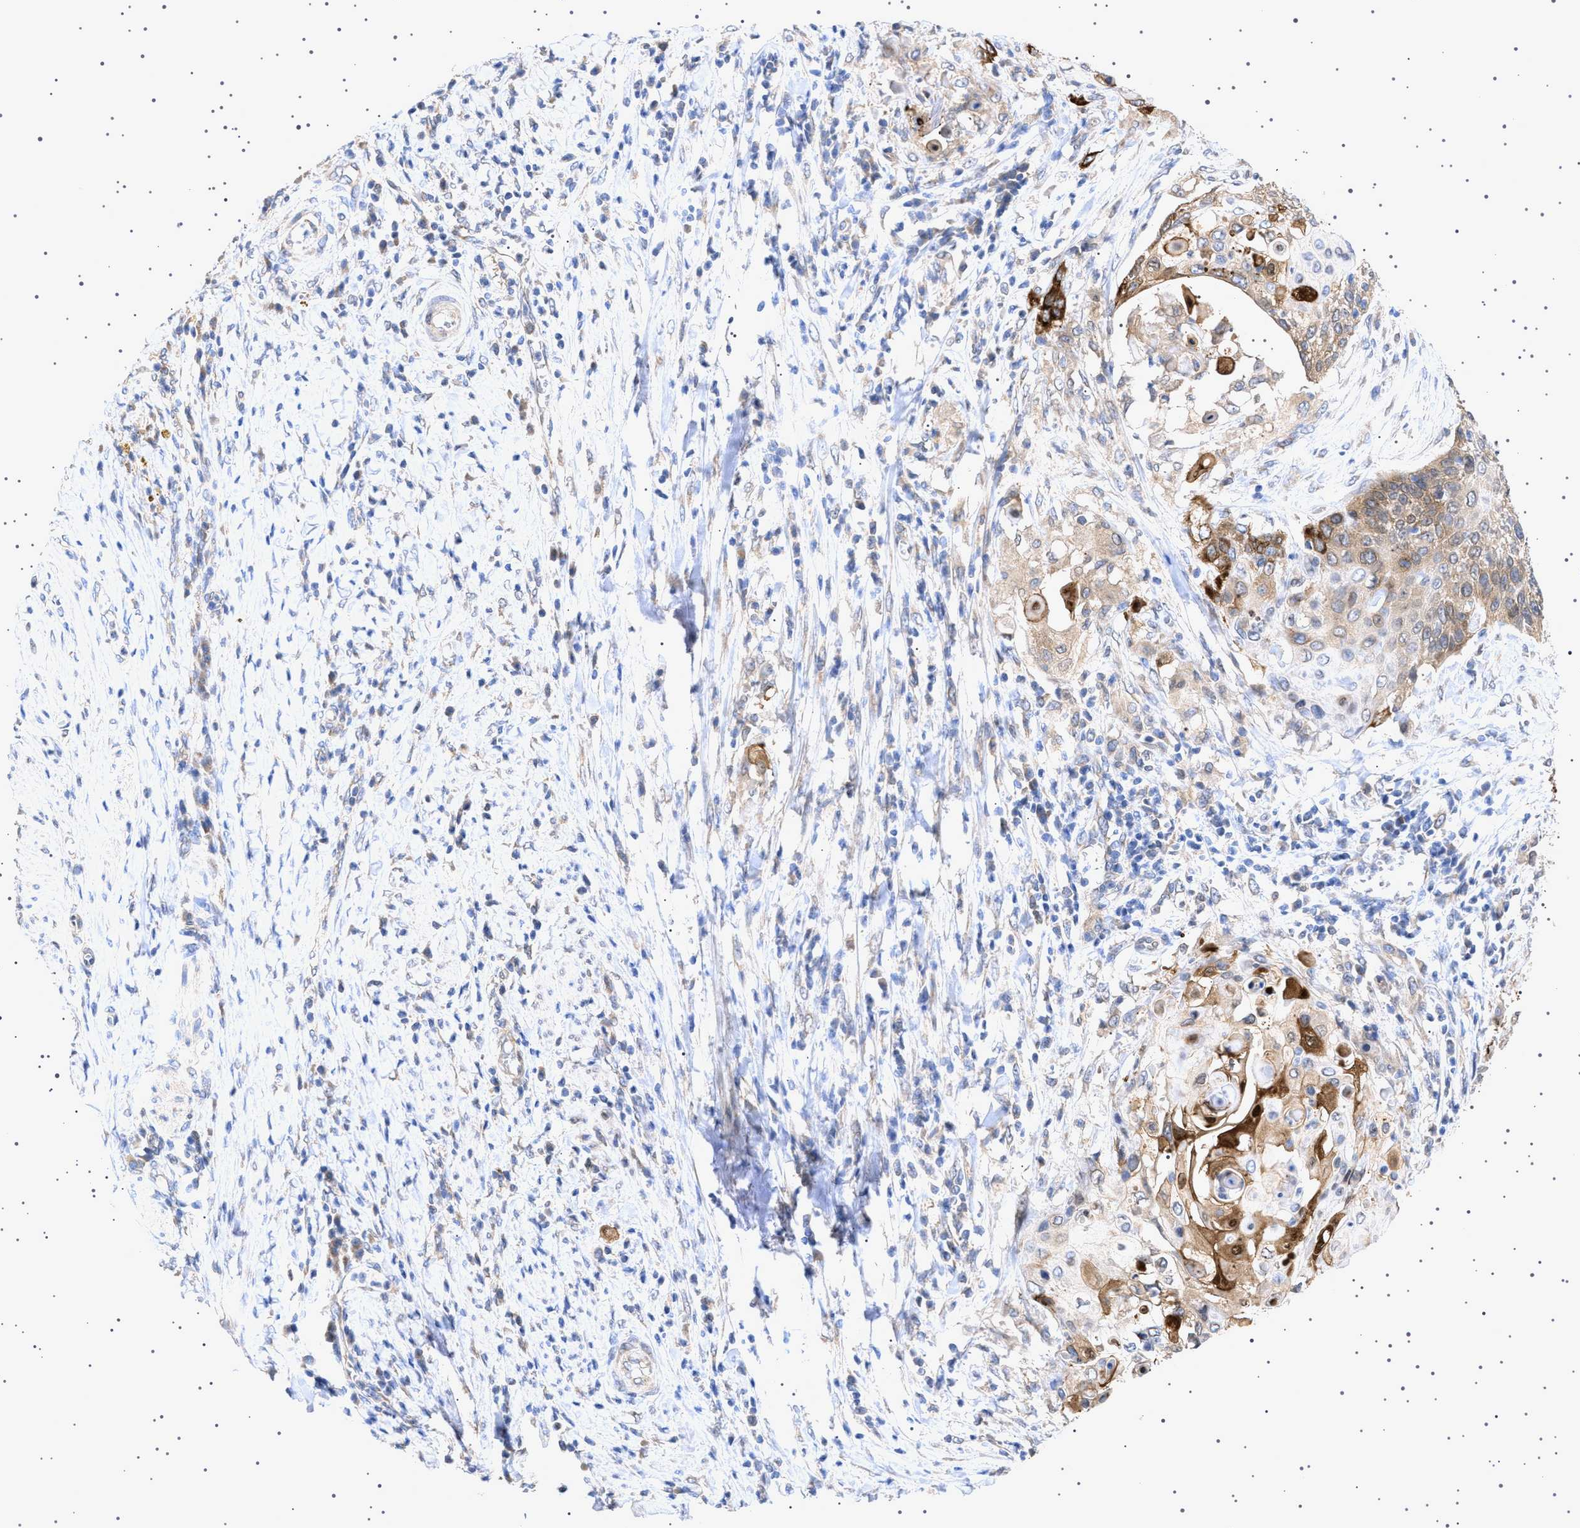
{"staining": {"intensity": "strong", "quantity": "<25%", "location": "cytoplasmic/membranous"}, "tissue": "cervical cancer", "cell_type": "Tumor cells", "image_type": "cancer", "snomed": [{"axis": "morphology", "description": "Squamous cell carcinoma, NOS"}, {"axis": "topography", "description": "Cervix"}], "caption": "Immunohistochemistry (IHC) histopathology image of human cervical cancer (squamous cell carcinoma) stained for a protein (brown), which shows medium levels of strong cytoplasmic/membranous expression in approximately <25% of tumor cells.", "gene": "NUP93", "patient": {"sex": "female", "age": 39}}